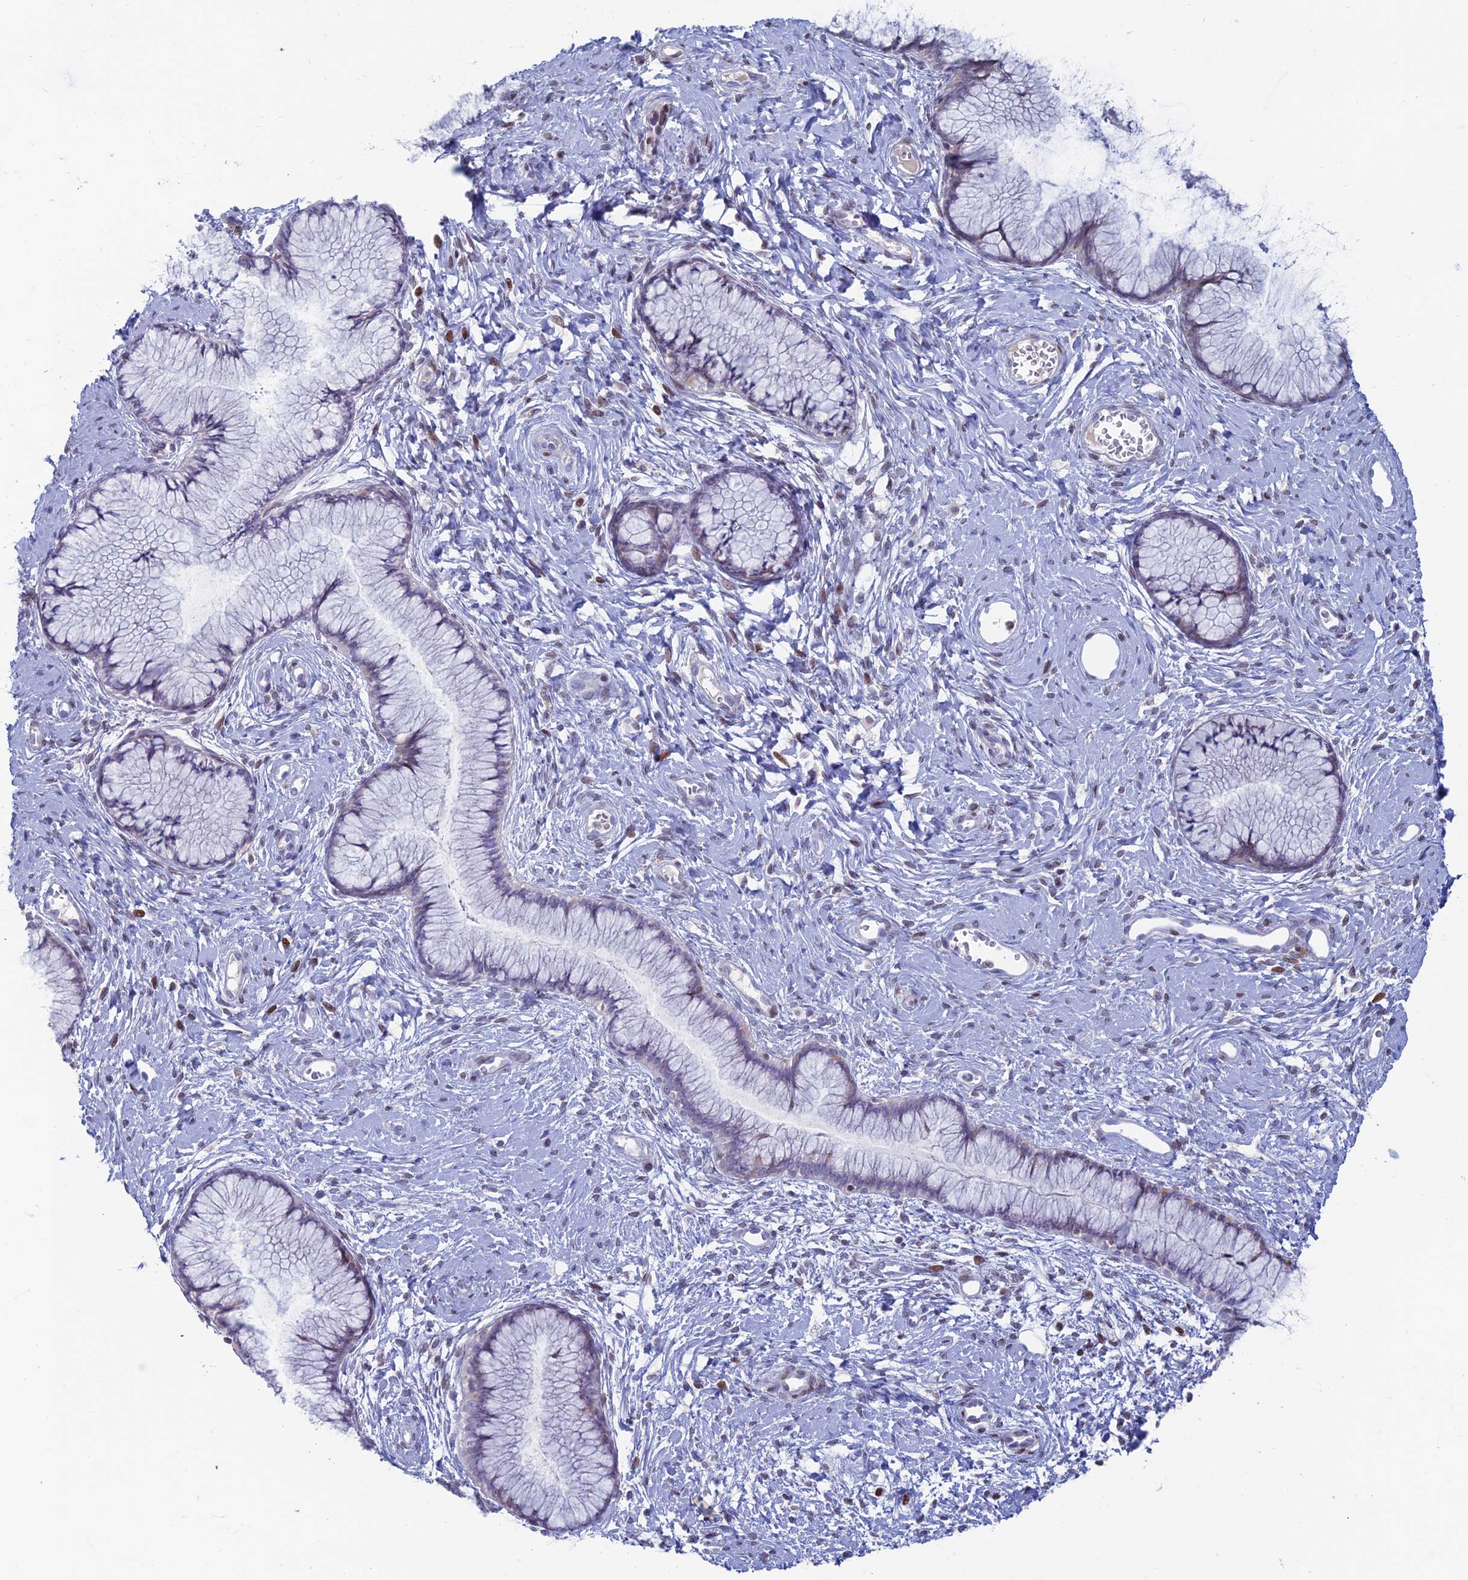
{"staining": {"intensity": "moderate", "quantity": "<25%", "location": "nuclear"}, "tissue": "cervix", "cell_type": "Glandular cells", "image_type": "normal", "snomed": [{"axis": "morphology", "description": "Normal tissue, NOS"}, {"axis": "topography", "description": "Cervix"}], "caption": "Brown immunohistochemical staining in benign cervix displays moderate nuclear positivity in about <25% of glandular cells.", "gene": "CERS6", "patient": {"sex": "female", "age": 42}}